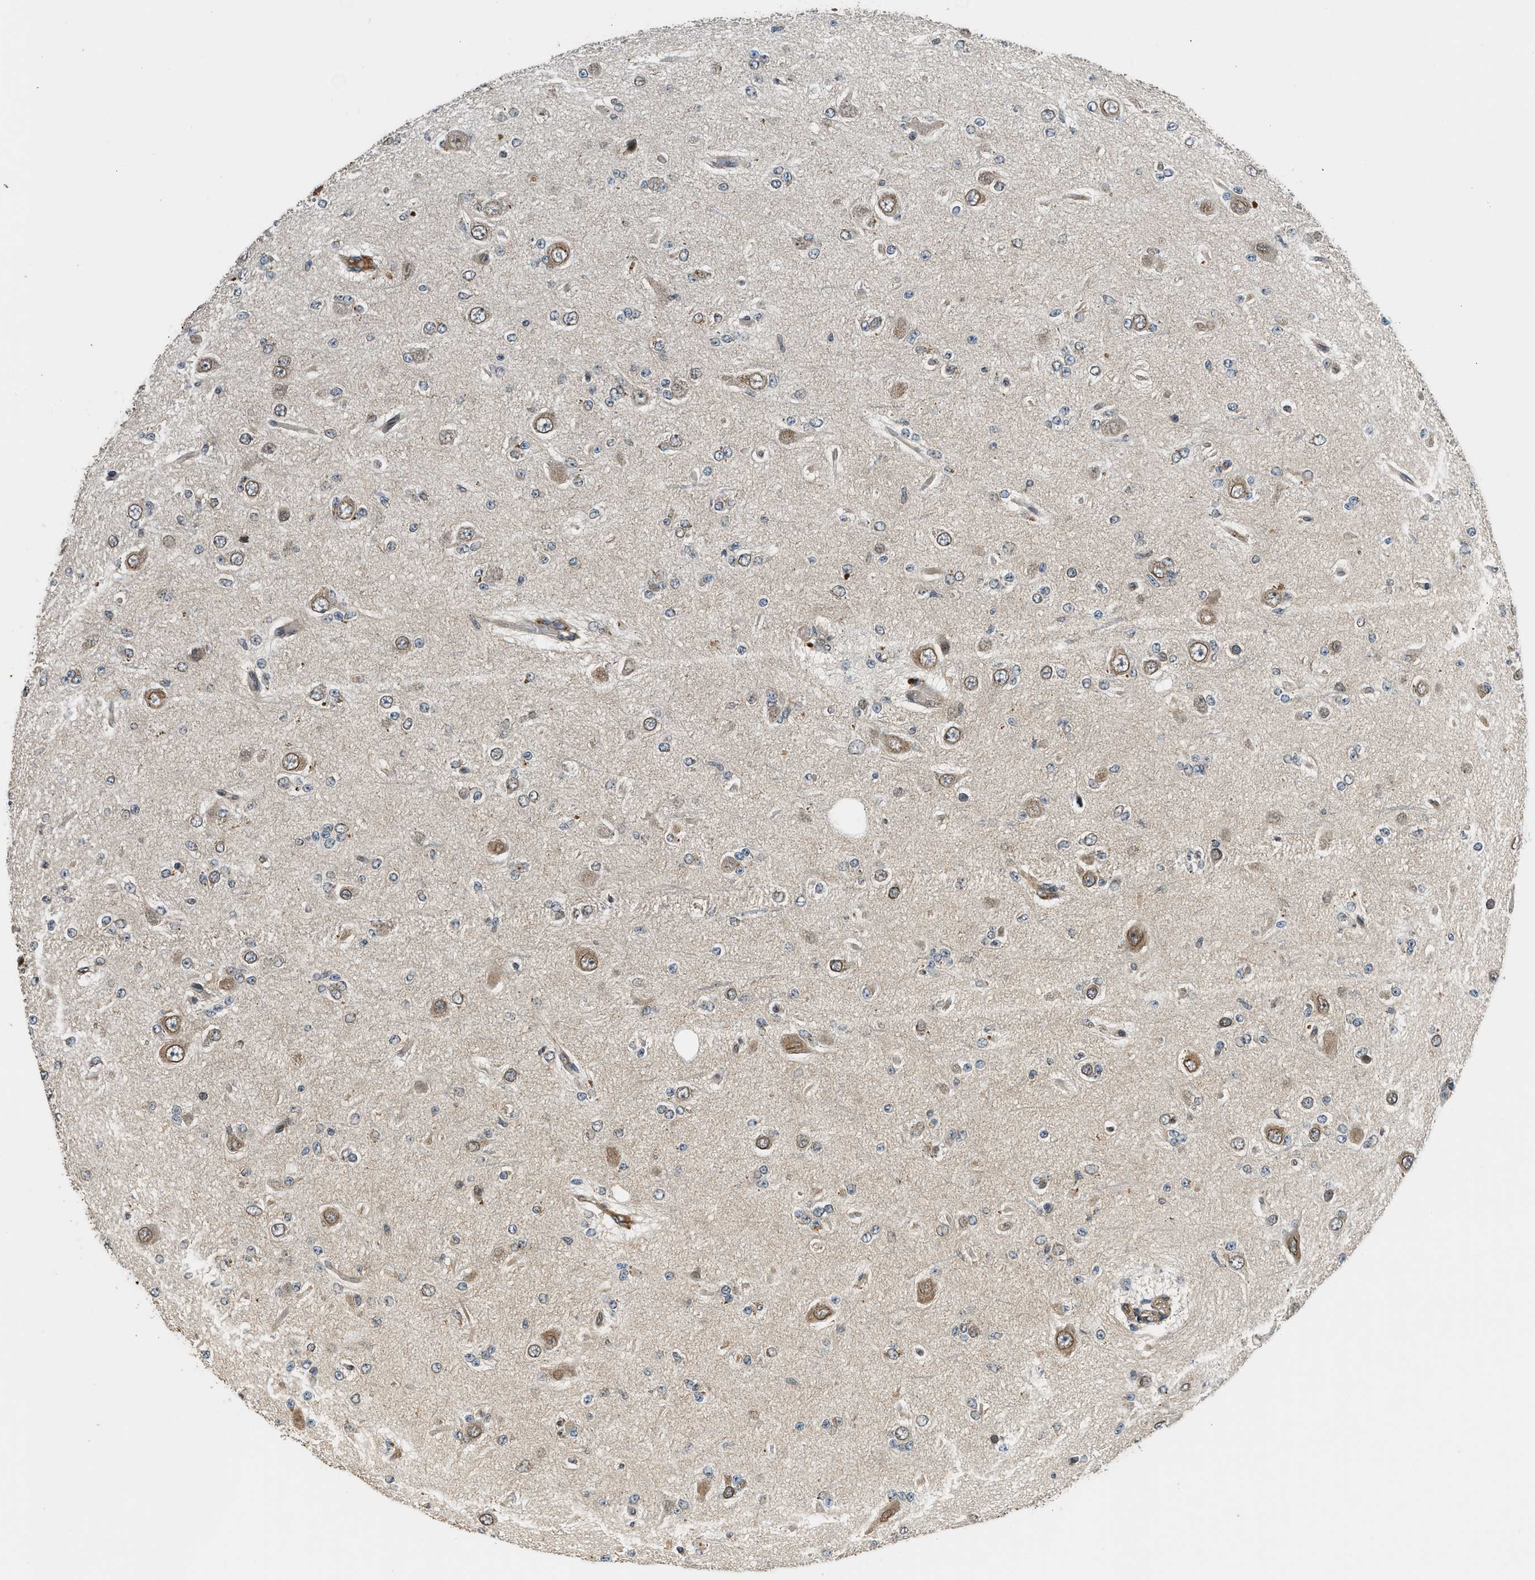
{"staining": {"intensity": "weak", "quantity": "<25%", "location": "cytoplasmic/membranous"}, "tissue": "glioma", "cell_type": "Tumor cells", "image_type": "cancer", "snomed": [{"axis": "morphology", "description": "Glioma, malignant, Low grade"}, {"axis": "topography", "description": "Brain"}], "caption": "High power microscopy micrograph of an IHC photomicrograph of glioma, revealing no significant staining in tumor cells.", "gene": "RETREG3", "patient": {"sex": "male", "age": 38}}